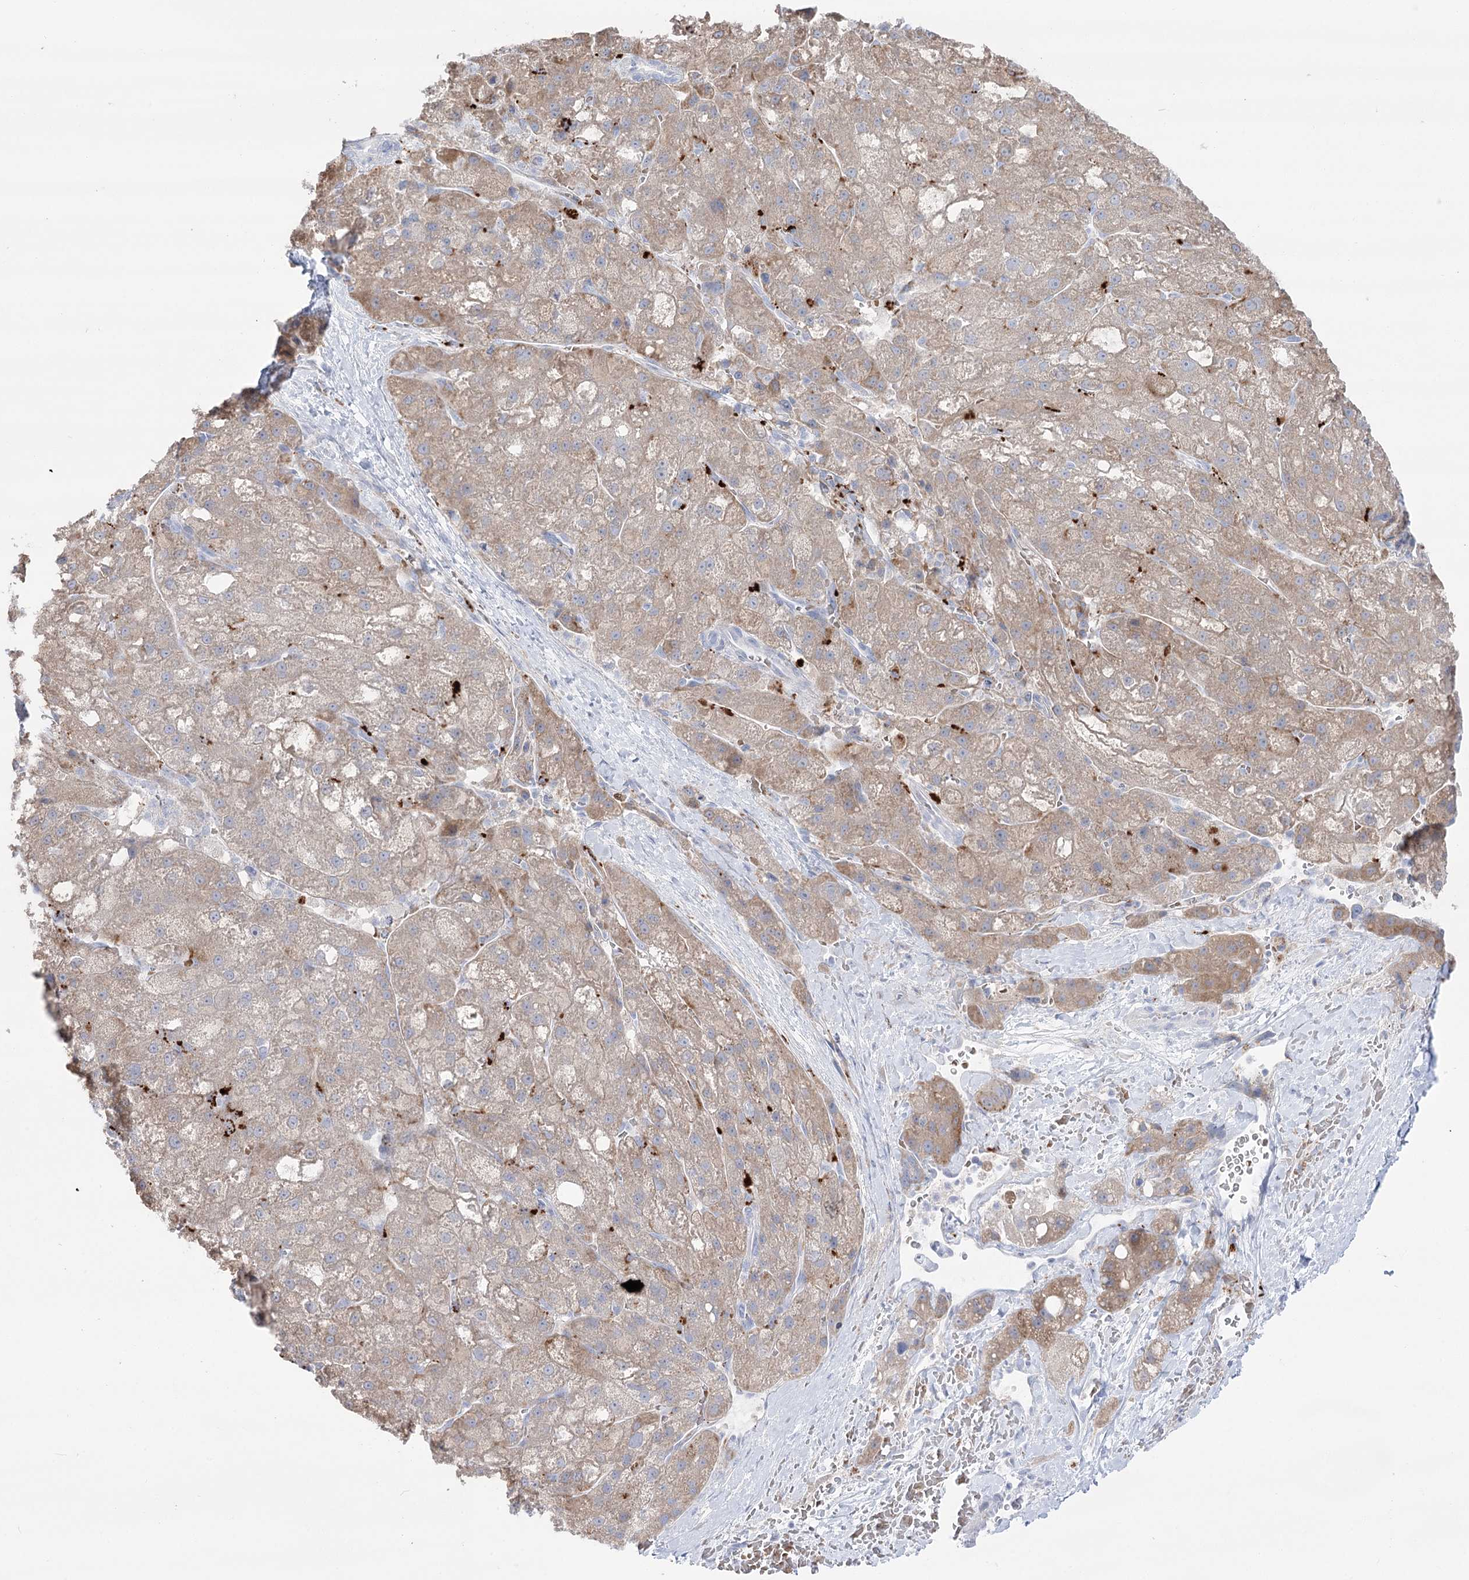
{"staining": {"intensity": "weak", "quantity": ">75%", "location": "cytoplasmic/membranous"}, "tissue": "liver cancer", "cell_type": "Tumor cells", "image_type": "cancer", "snomed": [{"axis": "morphology", "description": "Normal tissue, NOS"}, {"axis": "morphology", "description": "Carcinoma, Hepatocellular, NOS"}, {"axis": "topography", "description": "Liver"}], "caption": "IHC image of neoplastic tissue: liver cancer (hepatocellular carcinoma) stained using immunohistochemistry shows low levels of weak protein expression localized specifically in the cytoplasmic/membranous of tumor cells, appearing as a cytoplasmic/membranous brown color.", "gene": "SIAE", "patient": {"sex": "male", "age": 57}}